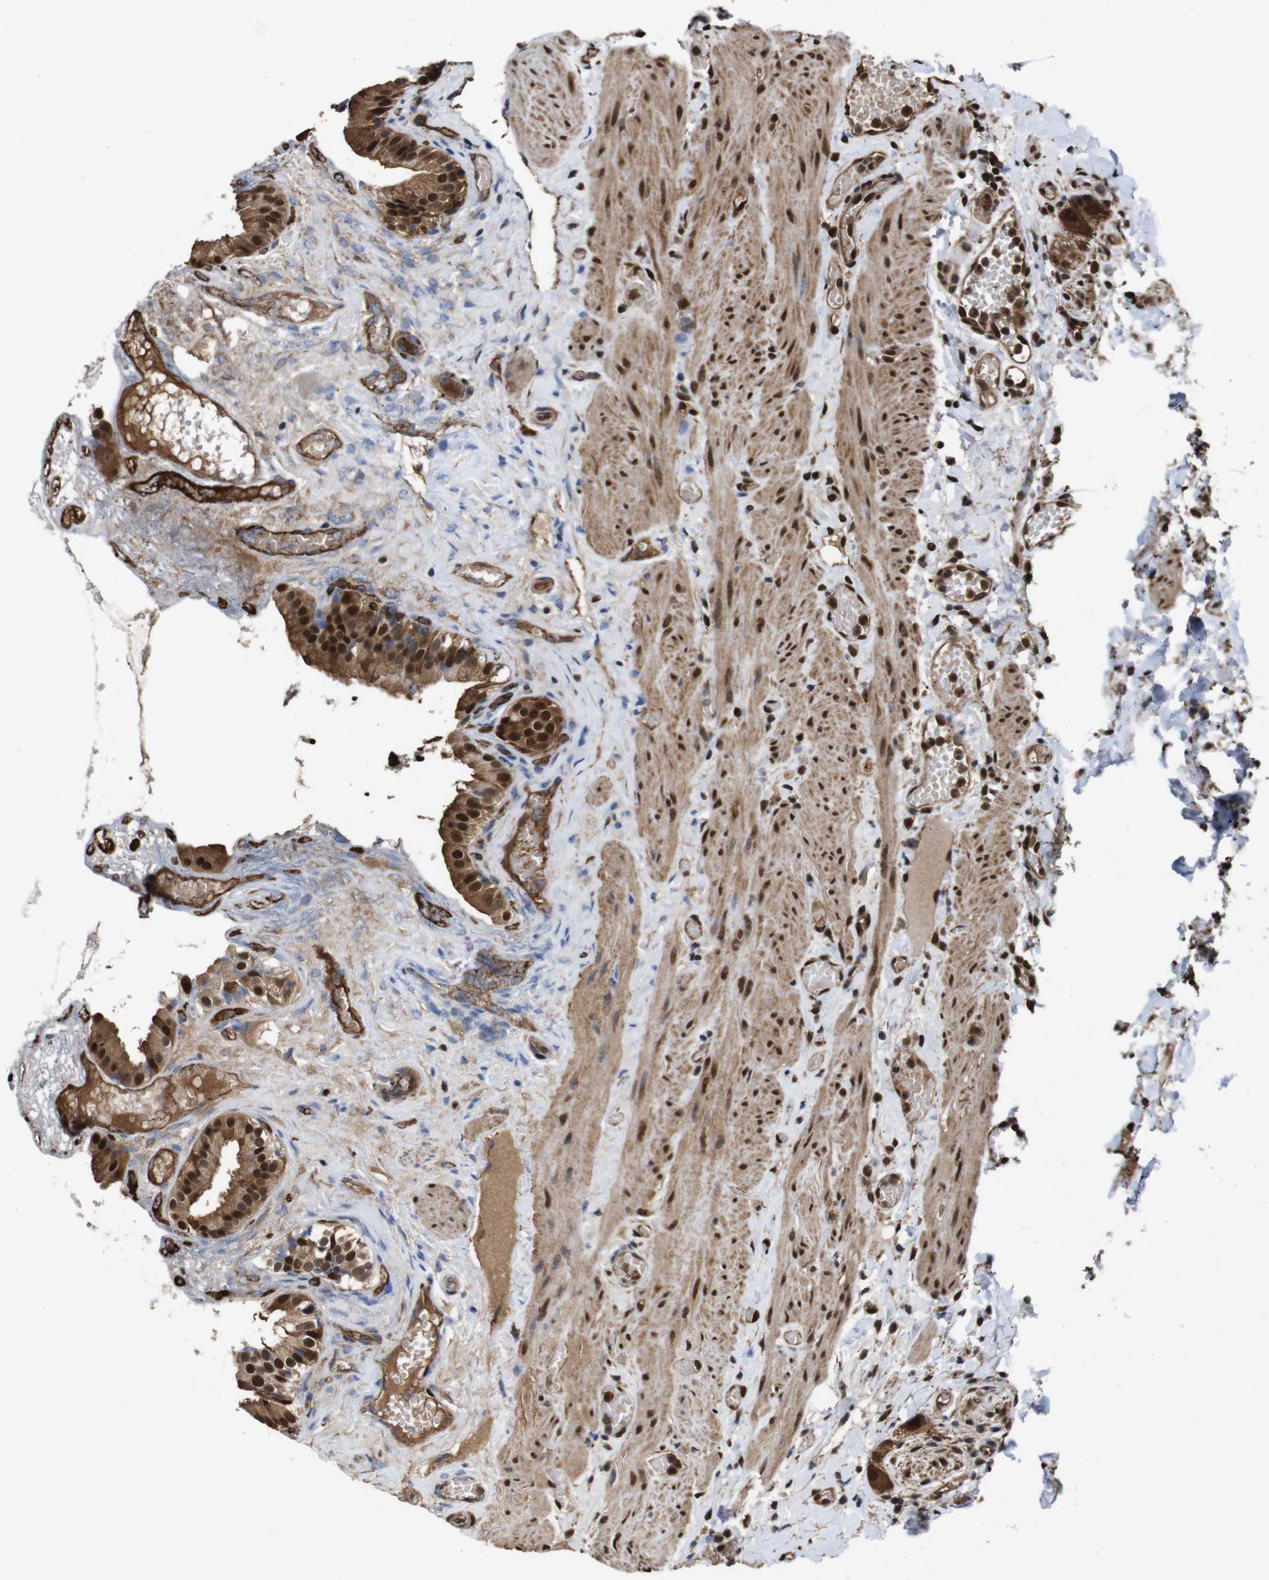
{"staining": {"intensity": "strong", "quantity": ">75%", "location": "cytoplasmic/membranous,nuclear"}, "tissue": "gallbladder", "cell_type": "Glandular cells", "image_type": "normal", "snomed": [{"axis": "morphology", "description": "Normal tissue, NOS"}, {"axis": "topography", "description": "Gallbladder"}], "caption": "The micrograph shows a brown stain indicating the presence of a protein in the cytoplasmic/membranous,nuclear of glandular cells in gallbladder.", "gene": "VCP", "patient": {"sex": "female", "age": 26}}